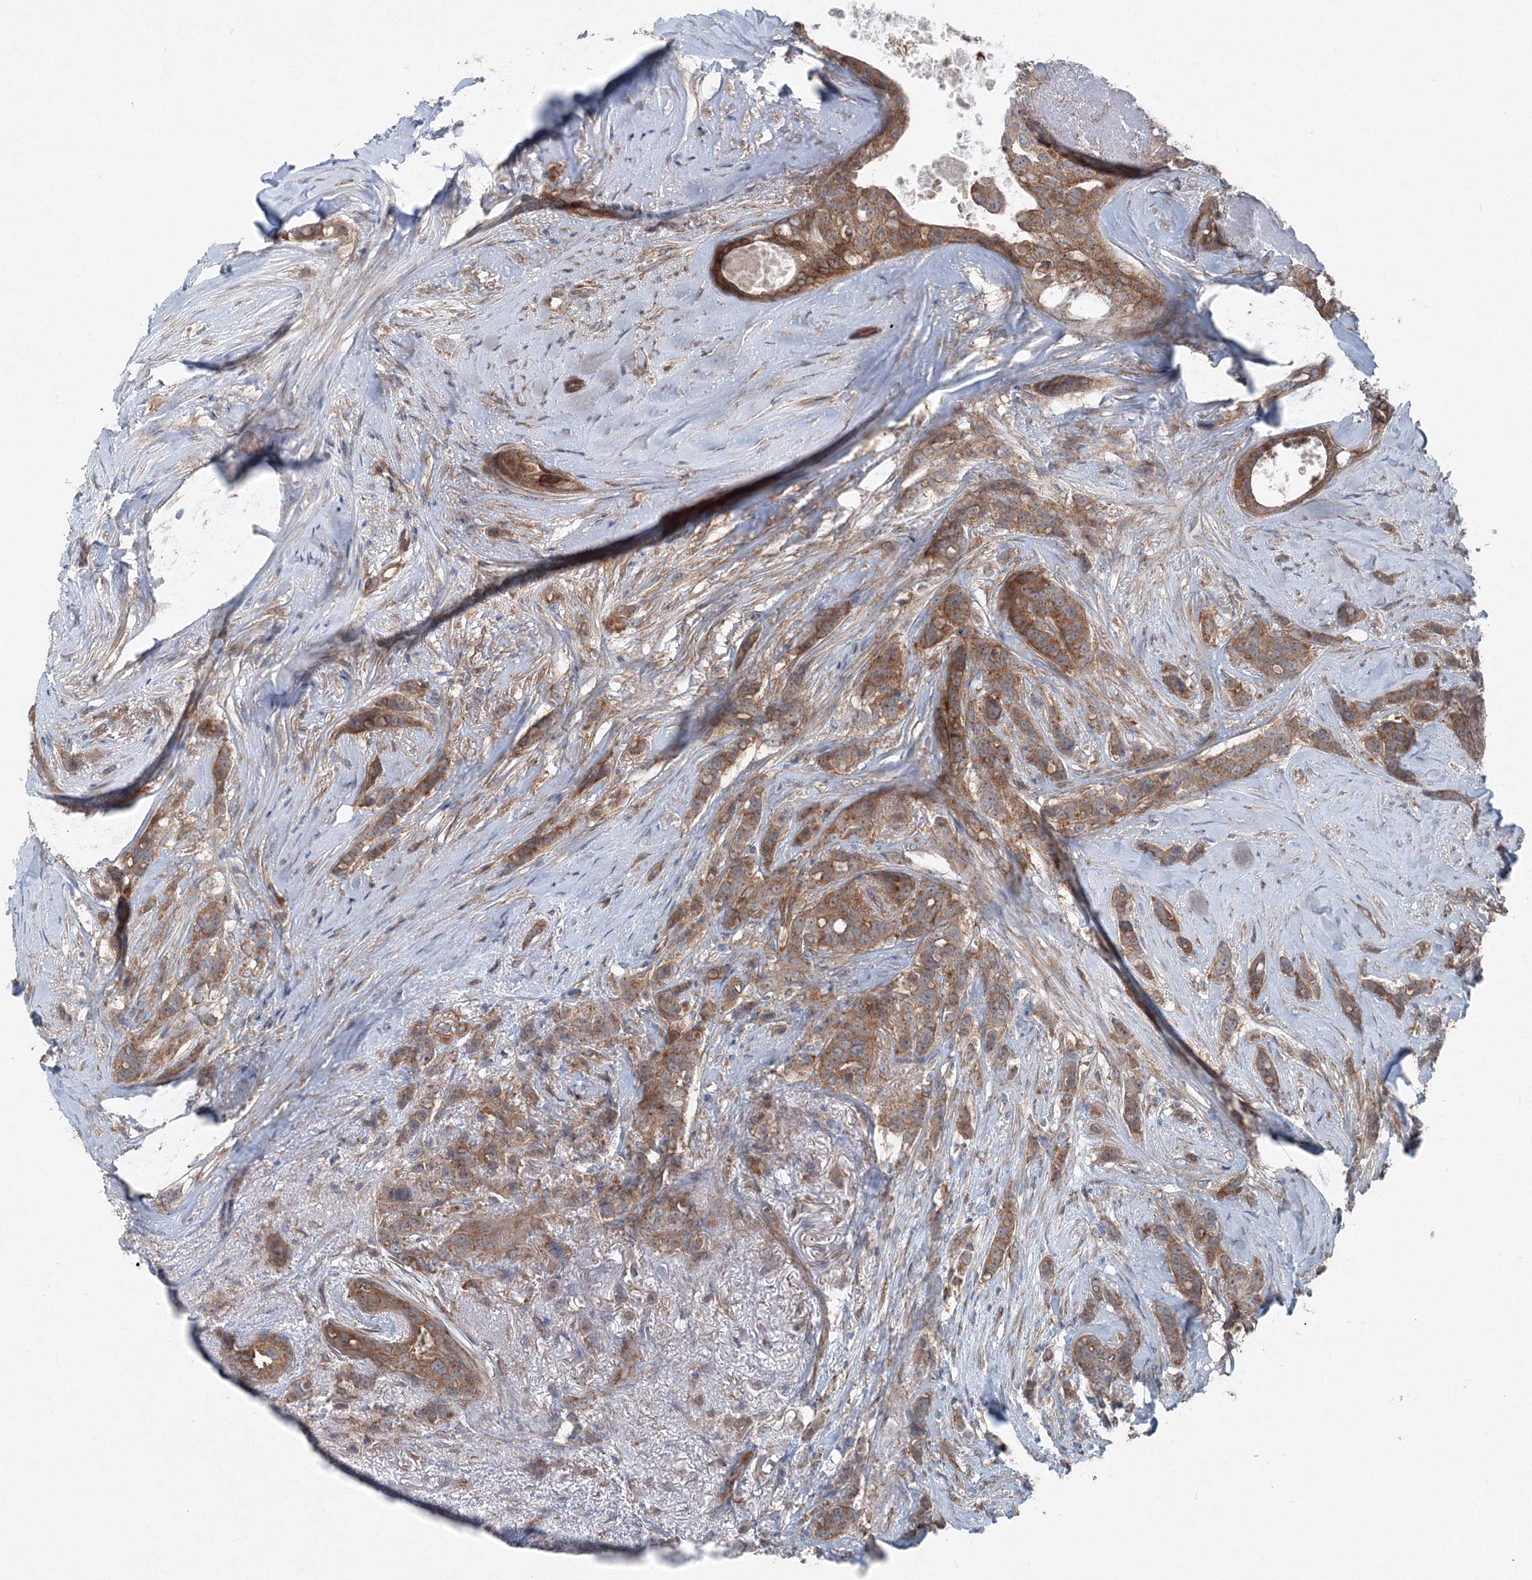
{"staining": {"intensity": "moderate", "quantity": ">75%", "location": "cytoplasmic/membranous"}, "tissue": "breast cancer", "cell_type": "Tumor cells", "image_type": "cancer", "snomed": [{"axis": "morphology", "description": "Lobular carcinoma"}, {"axis": "topography", "description": "Breast"}], "caption": "Lobular carcinoma (breast) was stained to show a protein in brown. There is medium levels of moderate cytoplasmic/membranous positivity in approximately >75% of tumor cells. (IHC, brightfield microscopy, high magnification).", "gene": "TPRKB", "patient": {"sex": "female", "age": 51}}